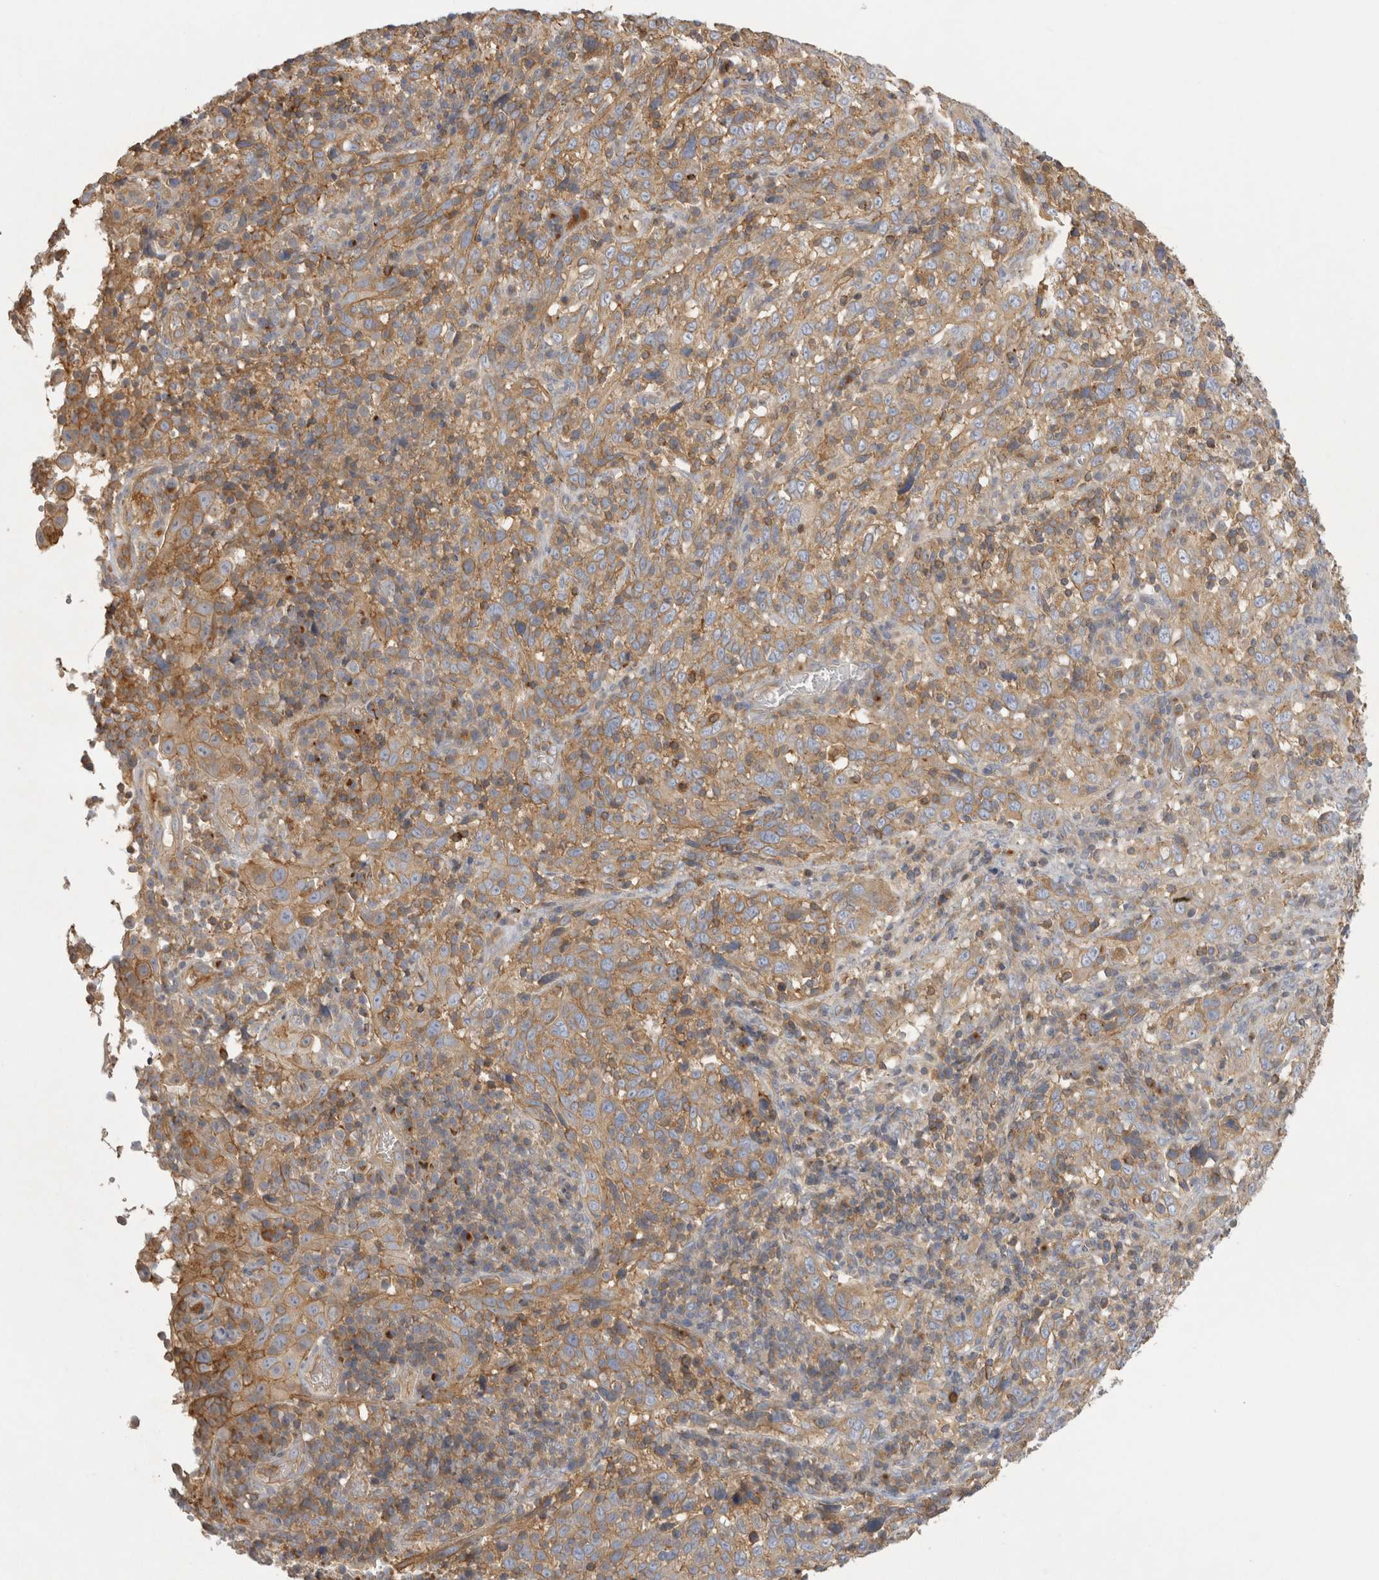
{"staining": {"intensity": "weak", "quantity": "25%-75%", "location": "cytoplasmic/membranous"}, "tissue": "cervical cancer", "cell_type": "Tumor cells", "image_type": "cancer", "snomed": [{"axis": "morphology", "description": "Squamous cell carcinoma, NOS"}, {"axis": "topography", "description": "Cervix"}], "caption": "Cervical cancer stained with a protein marker demonstrates weak staining in tumor cells.", "gene": "CHMP6", "patient": {"sex": "female", "age": 46}}